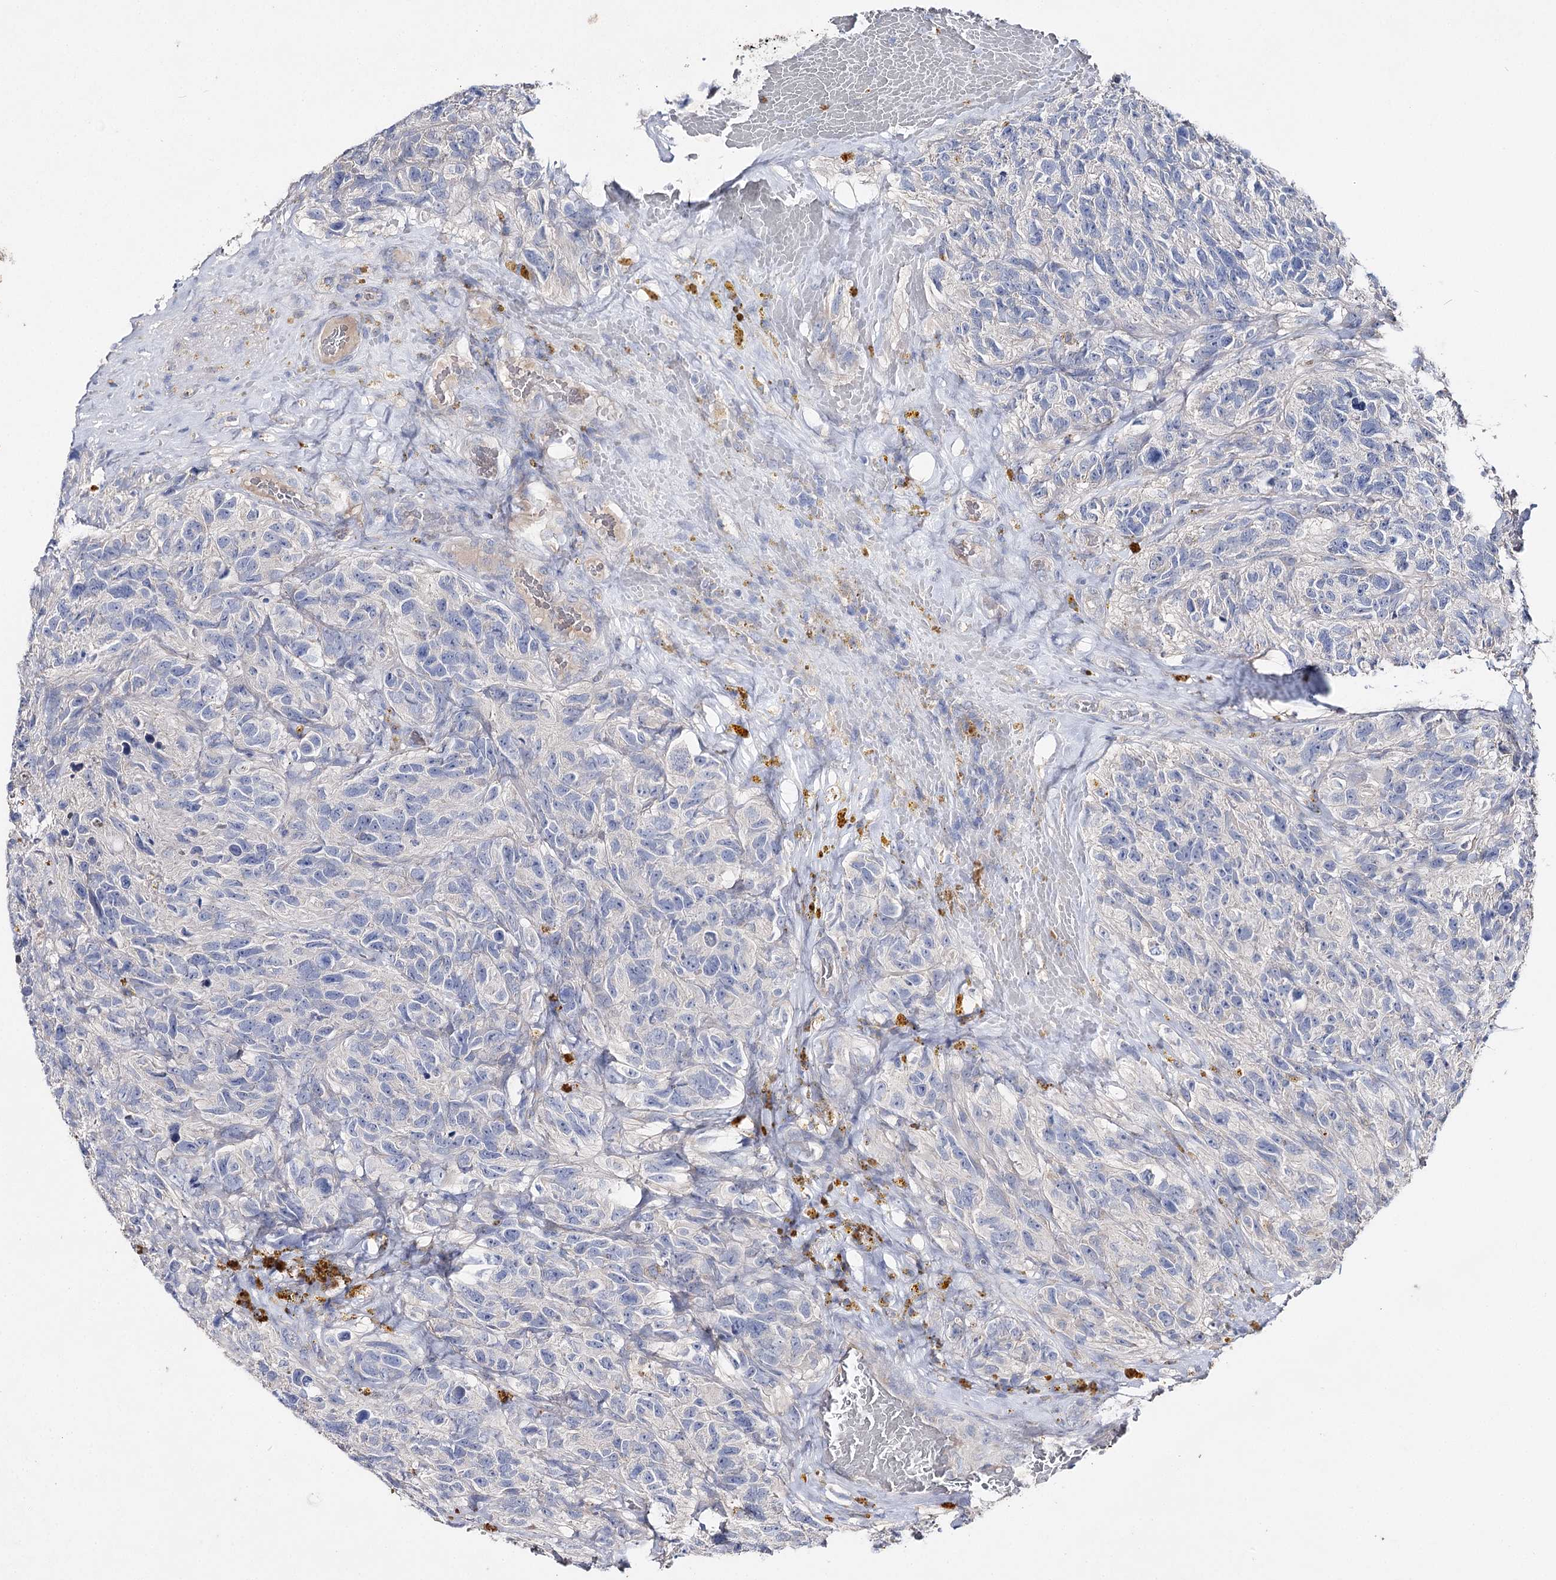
{"staining": {"intensity": "negative", "quantity": "none", "location": "none"}, "tissue": "glioma", "cell_type": "Tumor cells", "image_type": "cancer", "snomed": [{"axis": "morphology", "description": "Glioma, malignant, High grade"}, {"axis": "topography", "description": "Brain"}], "caption": "DAB immunohistochemical staining of malignant high-grade glioma reveals no significant staining in tumor cells.", "gene": "IL1RAP", "patient": {"sex": "male", "age": 69}}